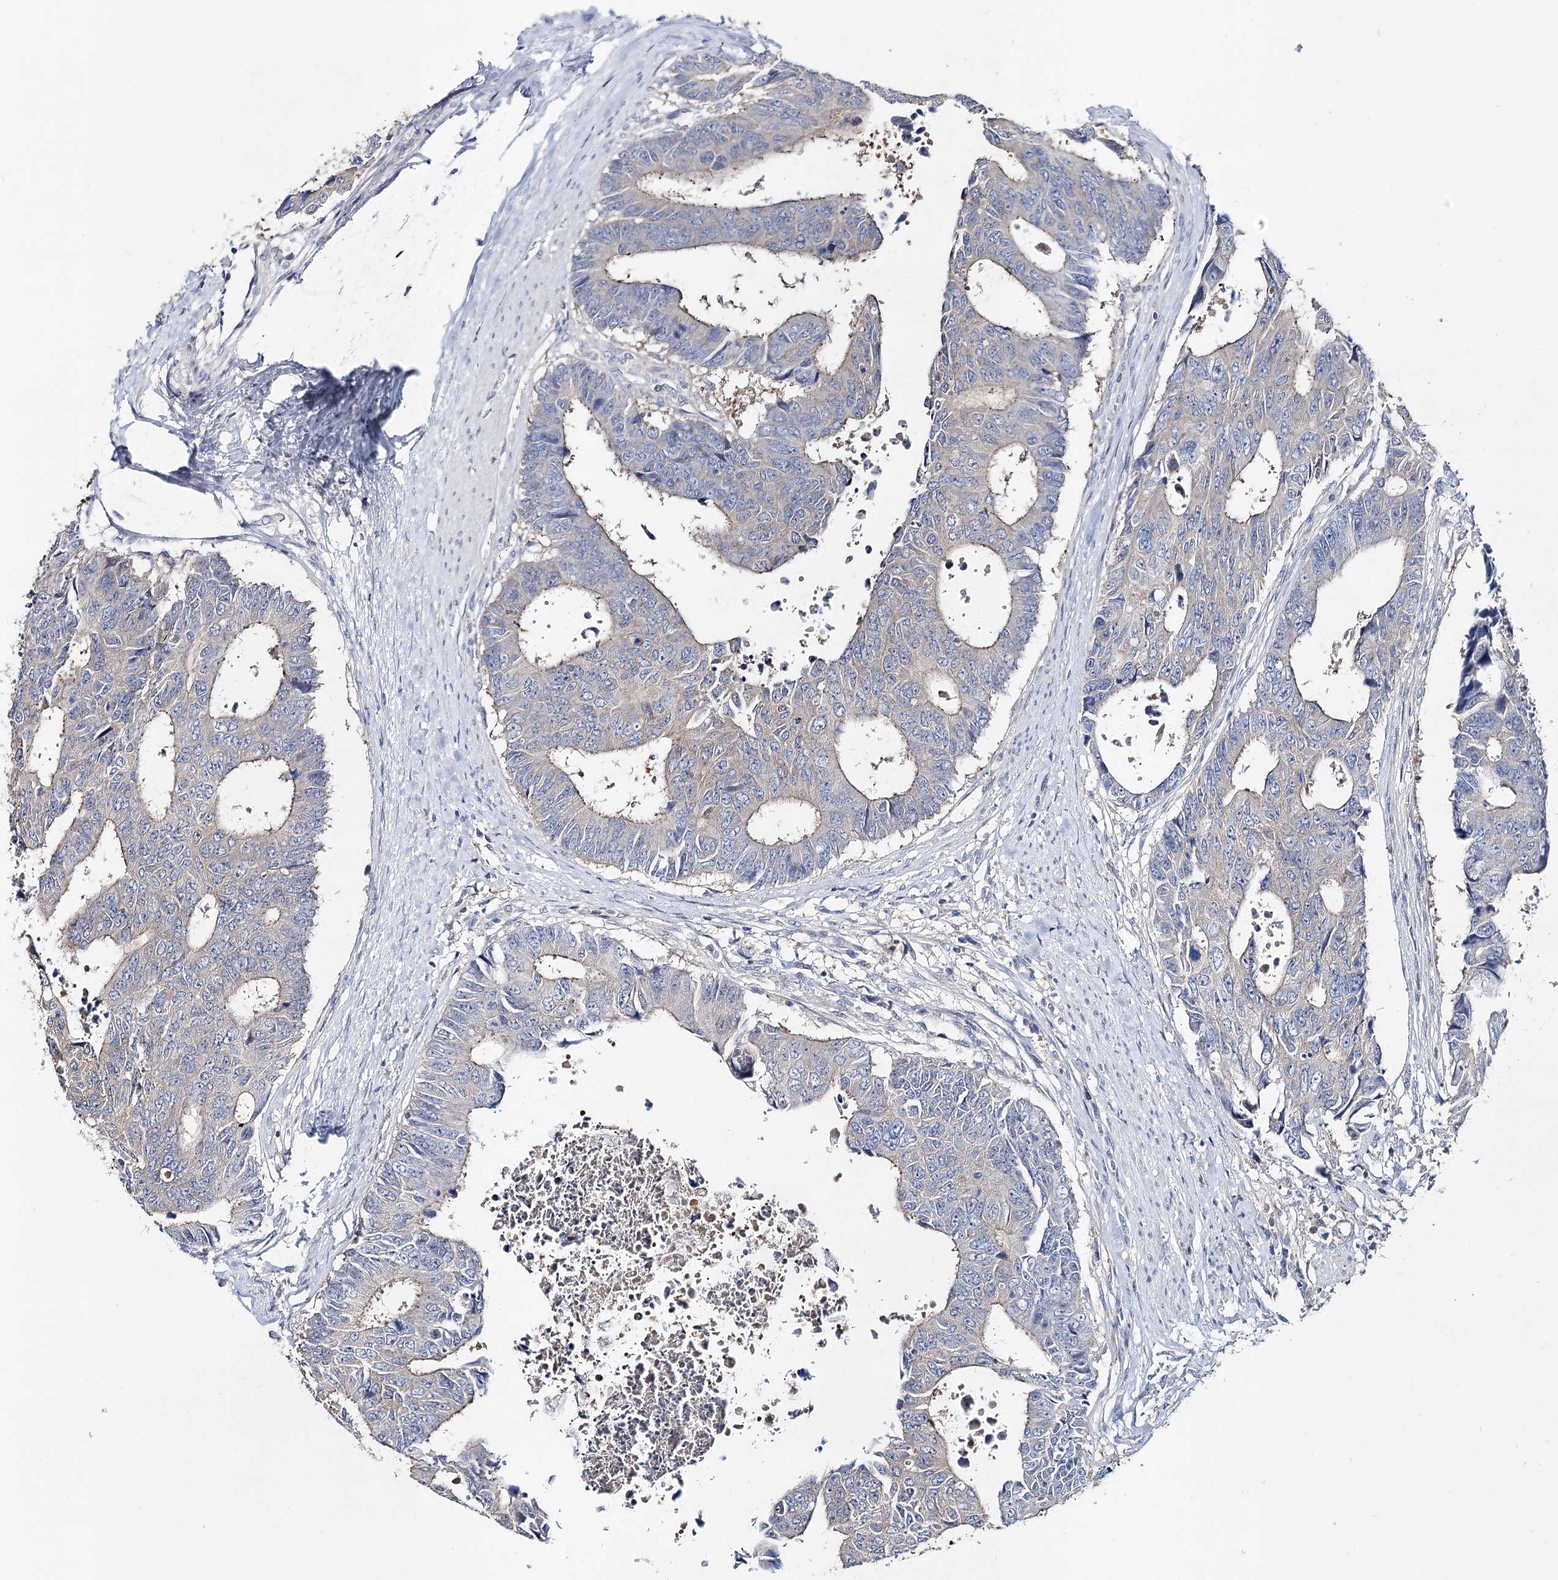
{"staining": {"intensity": "negative", "quantity": "none", "location": "none"}, "tissue": "colorectal cancer", "cell_type": "Tumor cells", "image_type": "cancer", "snomed": [{"axis": "morphology", "description": "Adenocarcinoma, NOS"}, {"axis": "topography", "description": "Rectum"}], "caption": "Colorectal adenocarcinoma stained for a protein using immunohistochemistry exhibits no staining tumor cells.", "gene": "UGP2", "patient": {"sex": "male", "age": 84}}